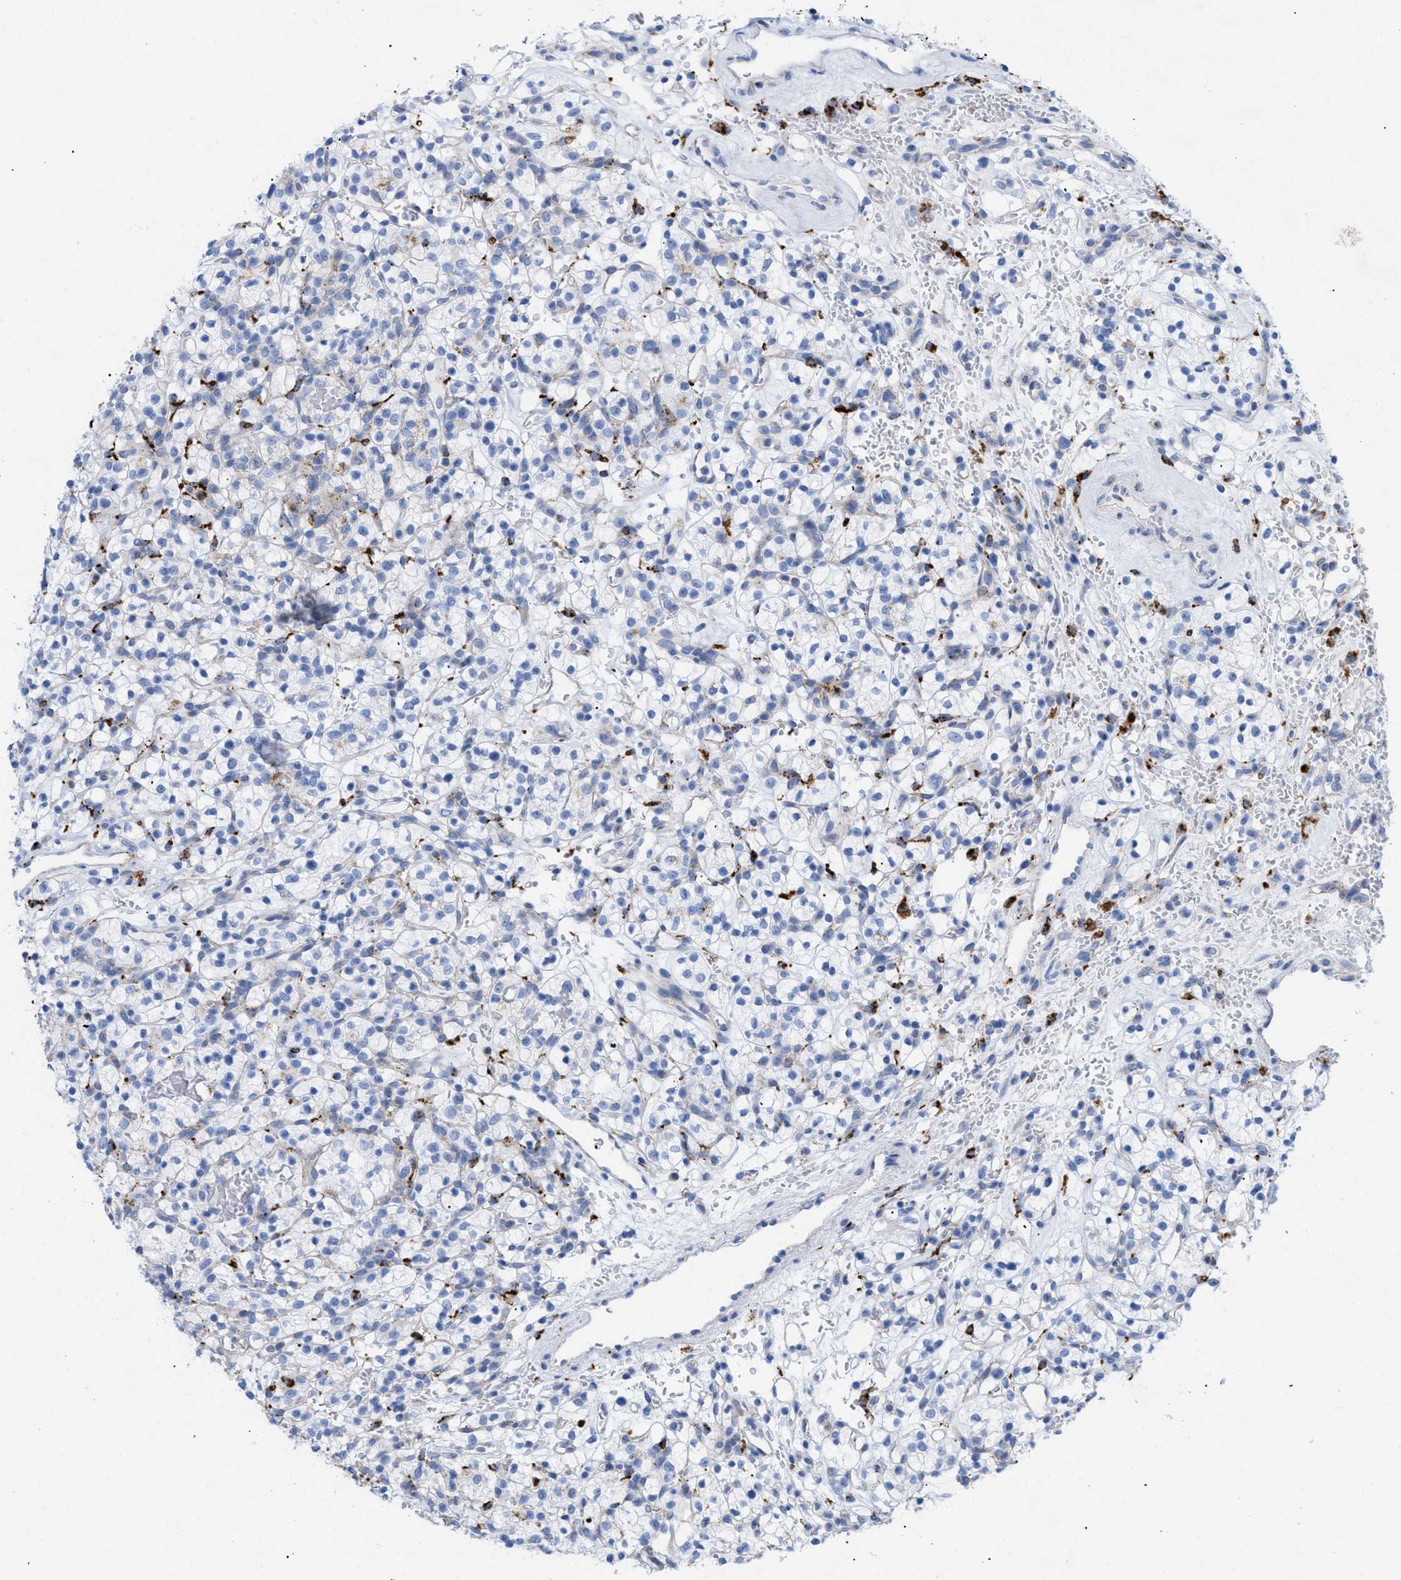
{"staining": {"intensity": "weak", "quantity": "<25%", "location": "cytoplasmic/membranous"}, "tissue": "renal cancer", "cell_type": "Tumor cells", "image_type": "cancer", "snomed": [{"axis": "morphology", "description": "Adenocarcinoma, NOS"}, {"axis": "topography", "description": "Kidney"}], "caption": "Immunohistochemistry histopathology image of neoplastic tissue: renal adenocarcinoma stained with DAB (3,3'-diaminobenzidine) reveals no significant protein positivity in tumor cells.", "gene": "DRAM2", "patient": {"sex": "female", "age": 57}}